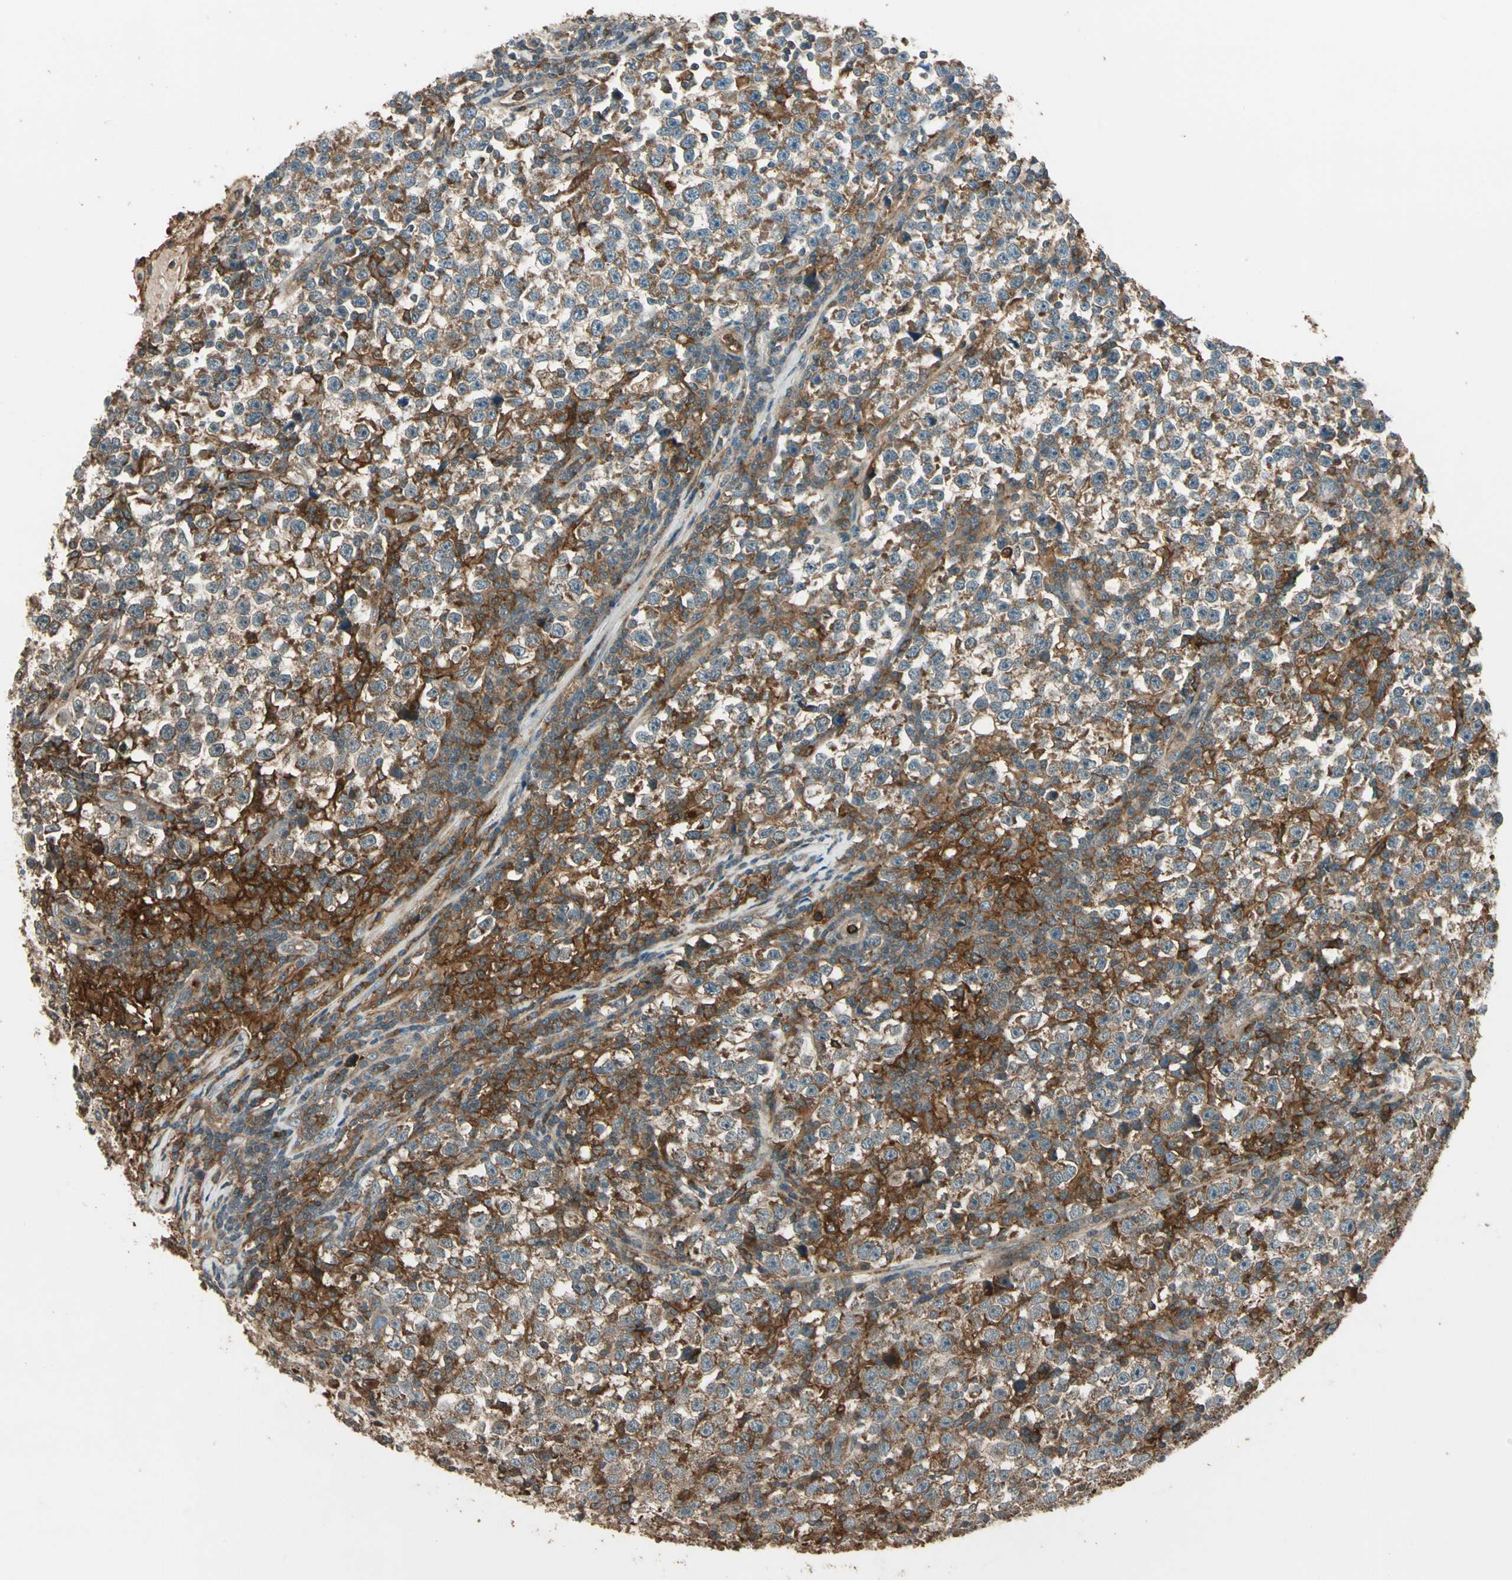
{"staining": {"intensity": "moderate", "quantity": ">75%", "location": "cytoplasmic/membranous"}, "tissue": "testis cancer", "cell_type": "Tumor cells", "image_type": "cancer", "snomed": [{"axis": "morphology", "description": "Seminoma, NOS"}, {"axis": "topography", "description": "Testis"}], "caption": "Moderate cytoplasmic/membranous positivity is identified in approximately >75% of tumor cells in testis seminoma.", "gene": "STX11", "patient": {"sex": "male", "age": 43}}